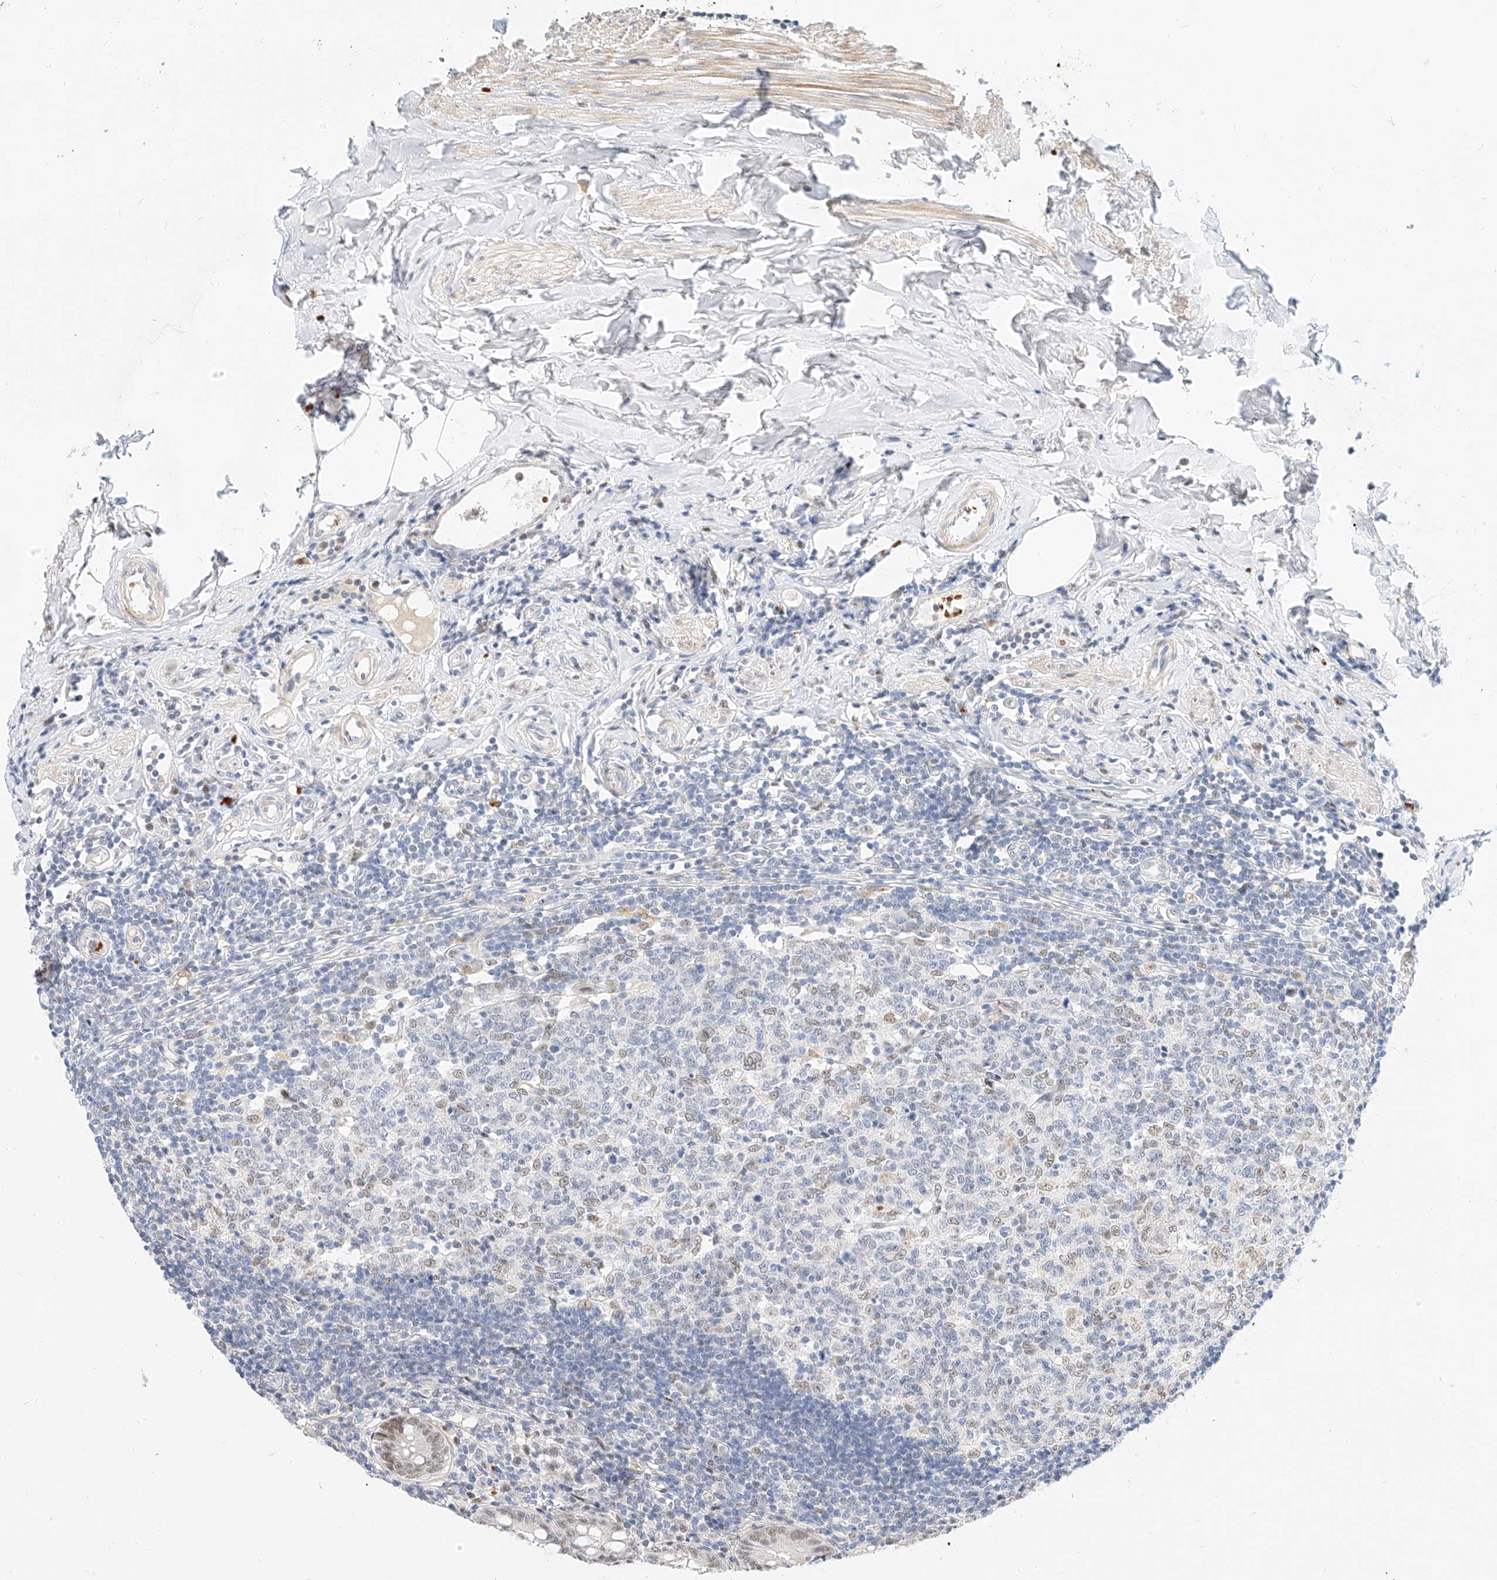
{"staining": {"intensity": "weak", "quantity": ">75%", "location": "nuclear"}, "tissue": "appendix", "cell_type": "Glandular cells", "image_type": "normal", "snomed": [{"axis": "morphology", "description": "Normal tissue, NOS"}, {"axis": "topography", "description": "Appendix"}], "caption": "Immunohistochemical staining of normal appendix shows weak nuclear protein positivity in about >75% of glandular cells. (DAB (3,3'-diaminobenzidine) IHC, brown staining for protein, blue staining for nuclei).", "gene": "CBX8", "patient": {"sex": "female", "age": 54}}